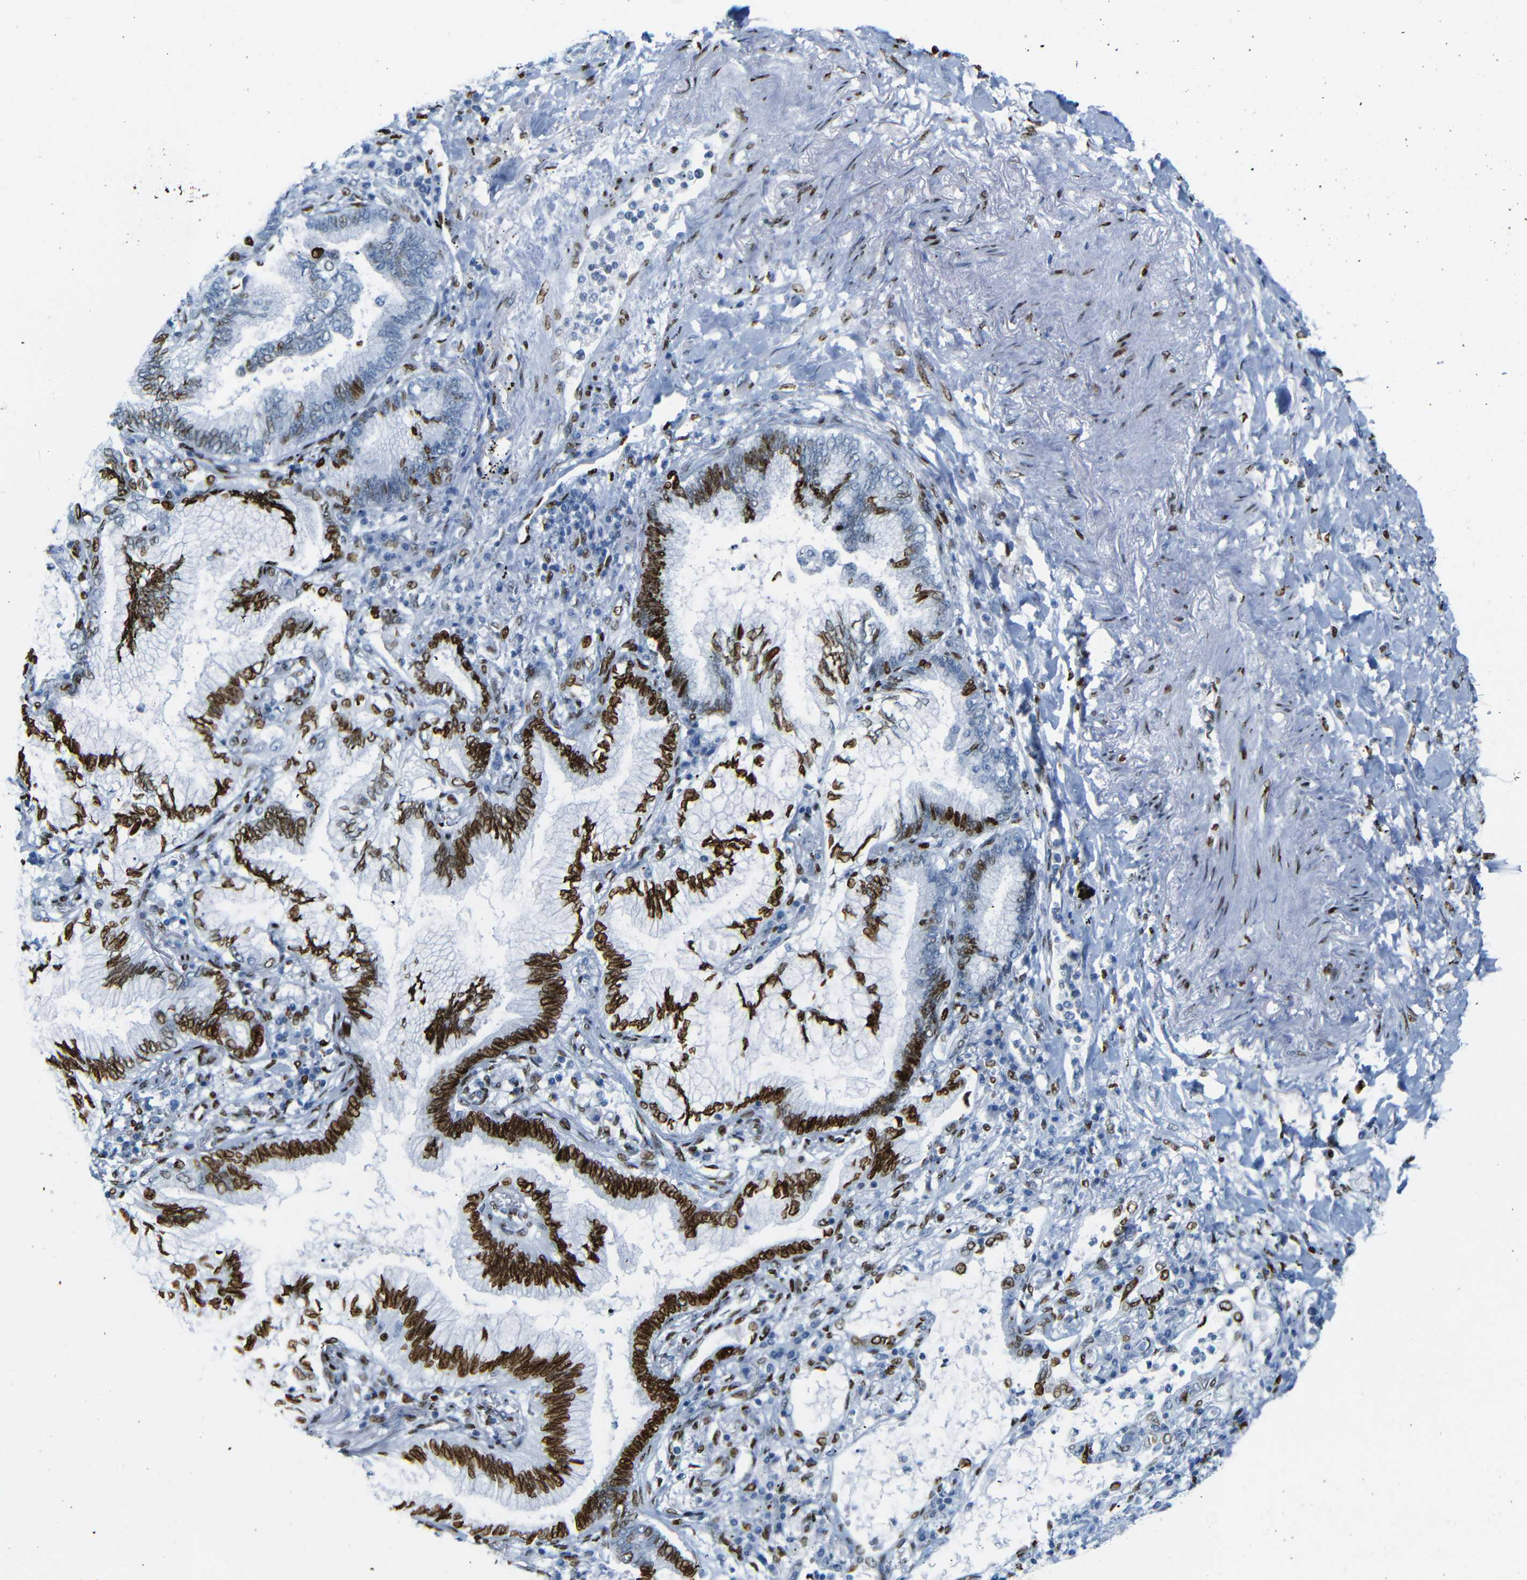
{"staining": {"intensity": "strong", "quantity": ">75%", "location": "nuclear"}, "tissue": "lung cancer", "cell_type": "Tumor cells", "image_type": "cancer", "snomed": [{"axis": "morphology", "description": "Normal tissue, NOS"}, {"axis": "morphology", "description": "Adenocarcinoma, NOS"}, {"axis": "topography", "description": "Bronchus"}, {"axis": "topography", "description": "Lung"}], "caption": "DAB immunohistochemical staining of lung cancer demonstrates strong nuclear protein expression in approximately >75% of tumor cells.", "gene": "NPIPB15", "patient": {"sex": "female", "age": 70}}